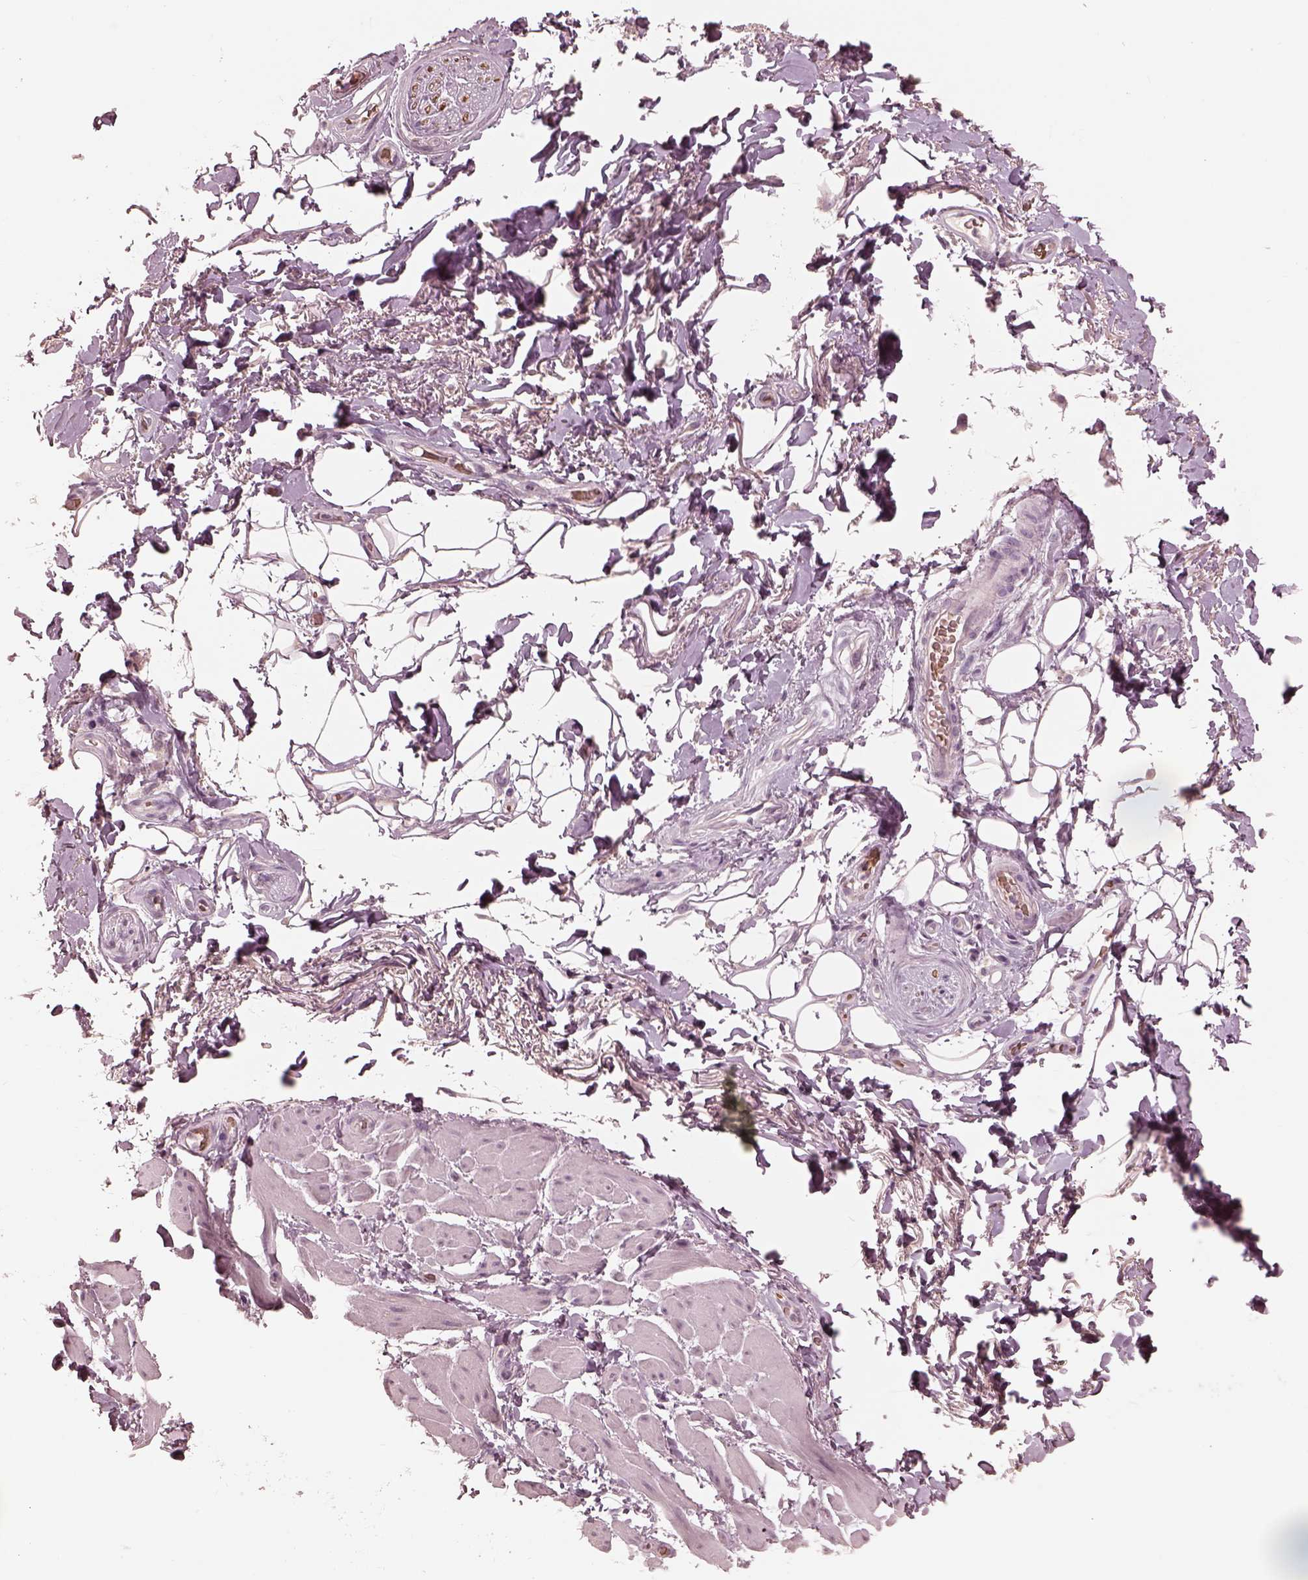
{"staining": {"intensity": "negative", "quantity": "none", "location": "none"}, "tissue": "adipose tissue", "cell_type": "Adipocytes", "image_type": "normal", "snomed": [{"axis": "morphology", "description": "Normal tissue, NOS"}, {"axis": "topography", "description": "Anal"}, {"axis": "topography", "description": "Peripheral nerve tissue"}], "caption": "Protein analysis of unremarkable adipose tissue demonstrates no significant positivity in adipocytes.", "gene": "ANKLE1", "patient": {"sex": "male", "age": 53}}